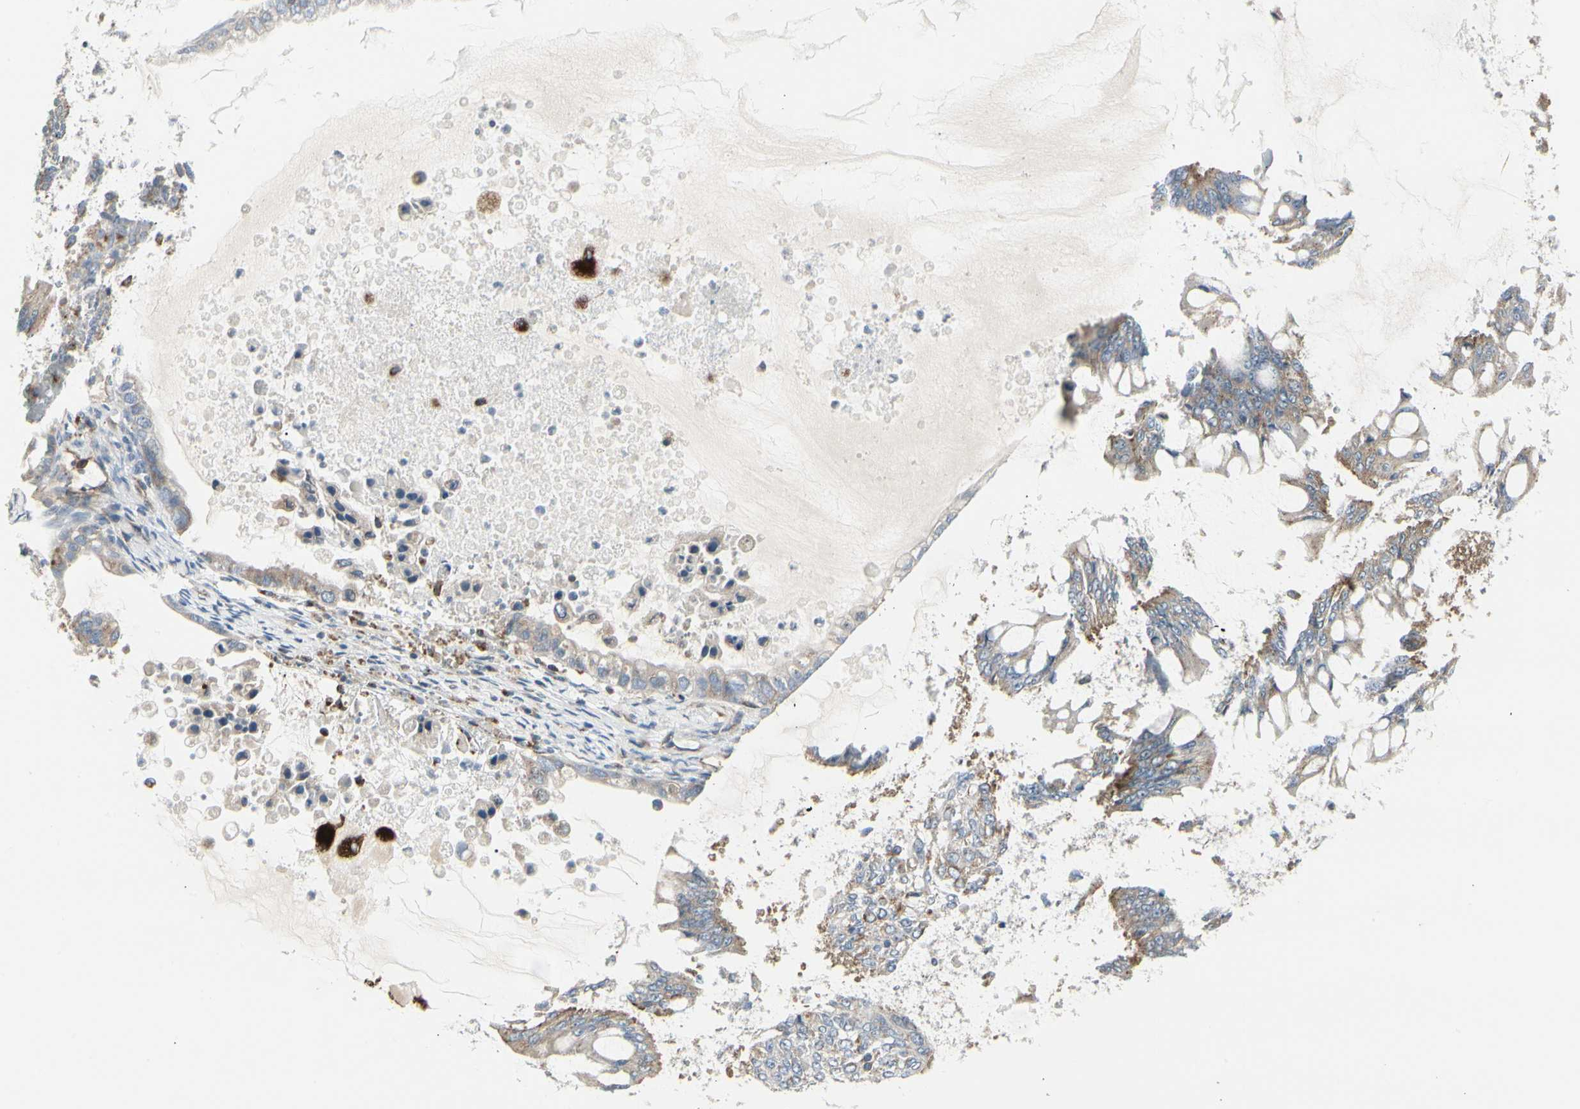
{"staining": {"intensity": "moderate", "quantity": "<25%", "location": "cytoplasmic/membranous"}, "tissue": "ovarian cancer", "cell_type": "Tumor cells", "image_type": "cancer", "snomed": [{"axis": "morphology", "description": "Cystadenocarcinoma, mucinous, NOS"}, {"axis": "topography", "description": "Ovary"}], "caption": "This image reveals immunohistochemistry (IHC) staining of ovarian cancer, with low moderate cytoplasmic/membranous expression in about <25% of tumor cells.", "gene": "ATP6V1B2", "patient": {"sex": "female", "age": 80}}